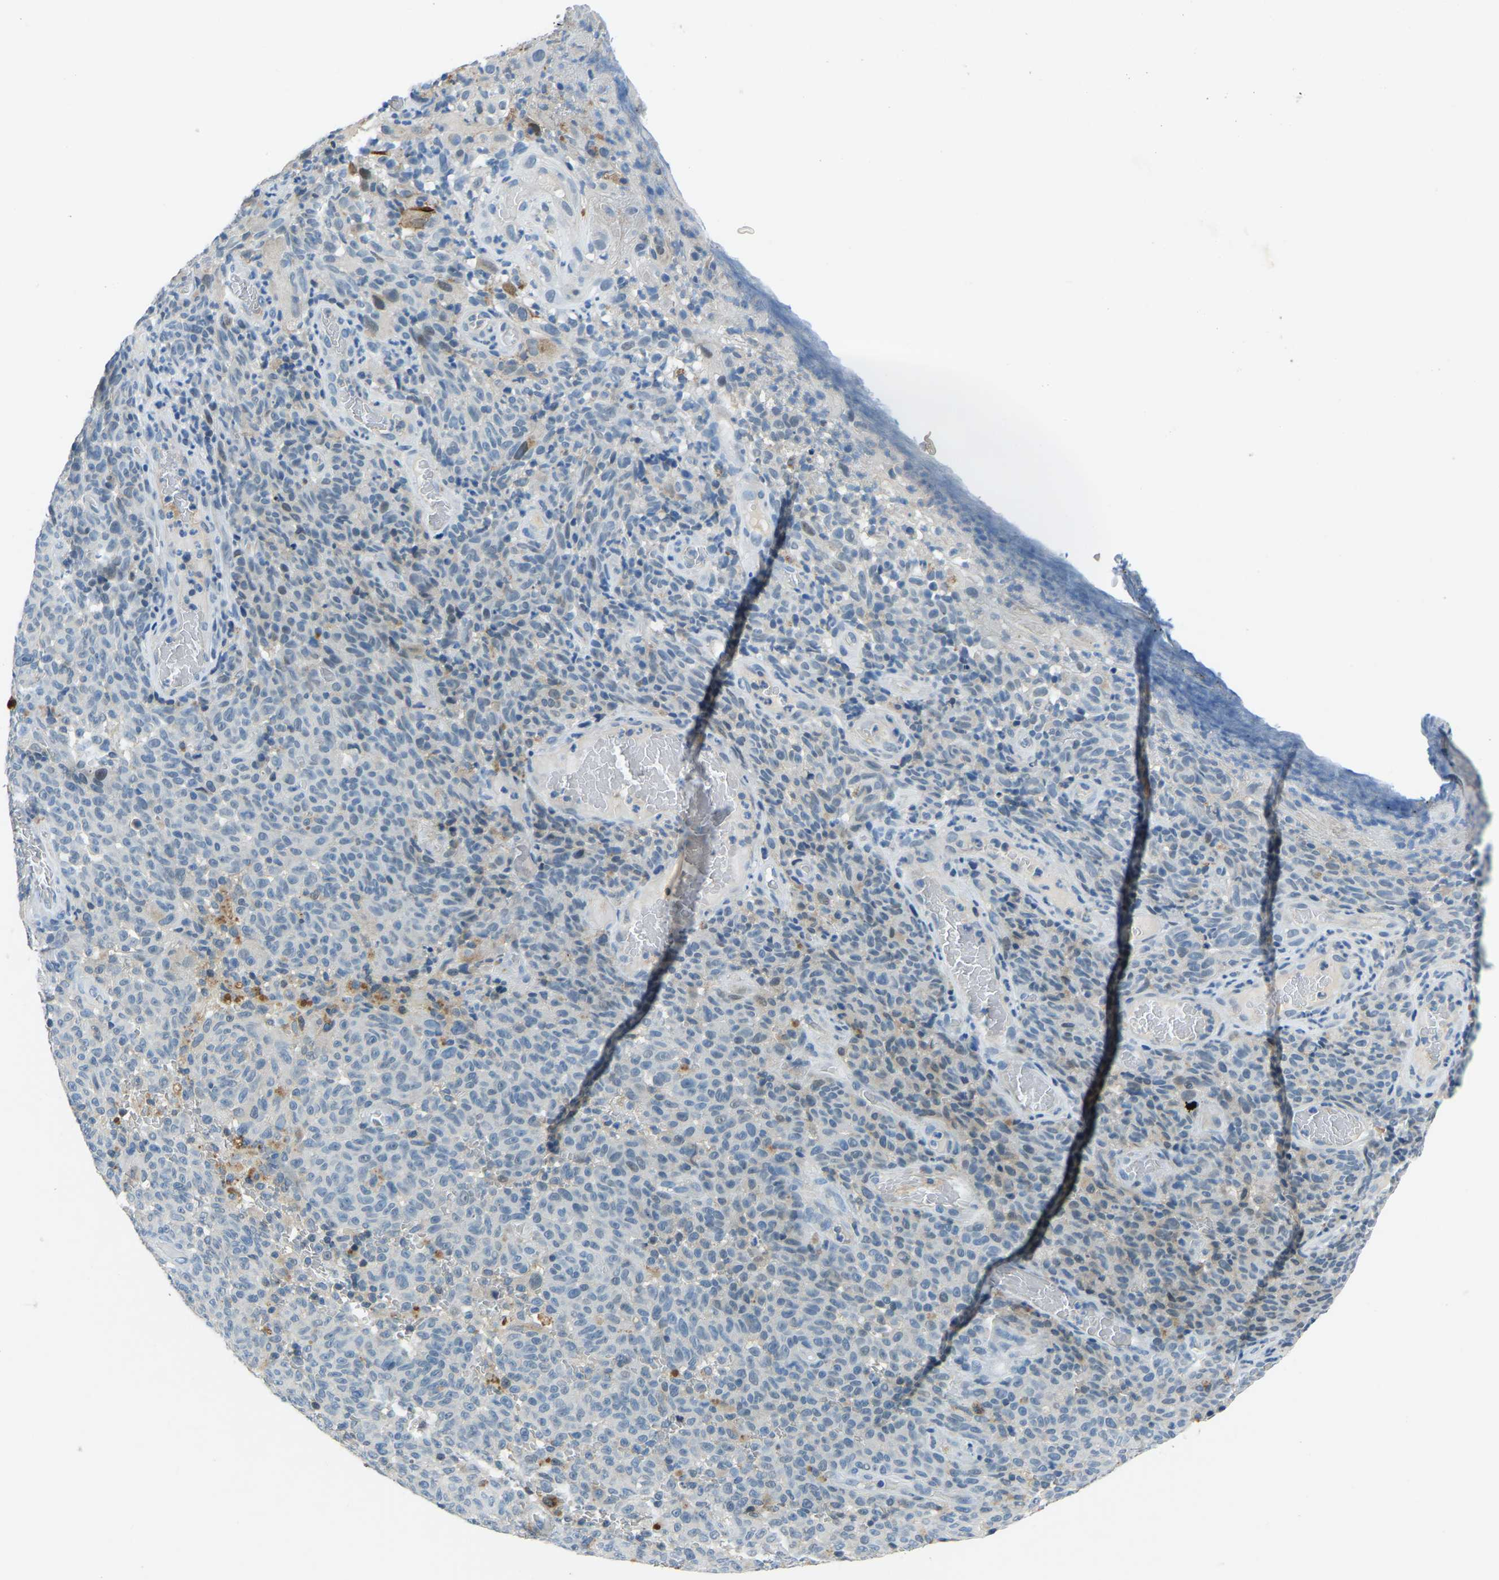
{"staining": {"intensity": "negative", "quantity": "none", "location": "none"}, "tissue": "melanoma", "cell_type": "Tumor cells", "image_type": "cancer", "snomed": [{"axis": "morphology", "description": "Malignant melanoma, NOS"}, {"axis": "topography", "description": "Skin"}], "caption": "Immunohistochemistry (IHC) image of neoplastic tissue: melanoma stained with DAB (3,3'-diaminobenzidine) demonstrates no significant protein staining in tumor cells.", "gene": "XIRP1", "patient": {"sex": "female", "age": 82}}